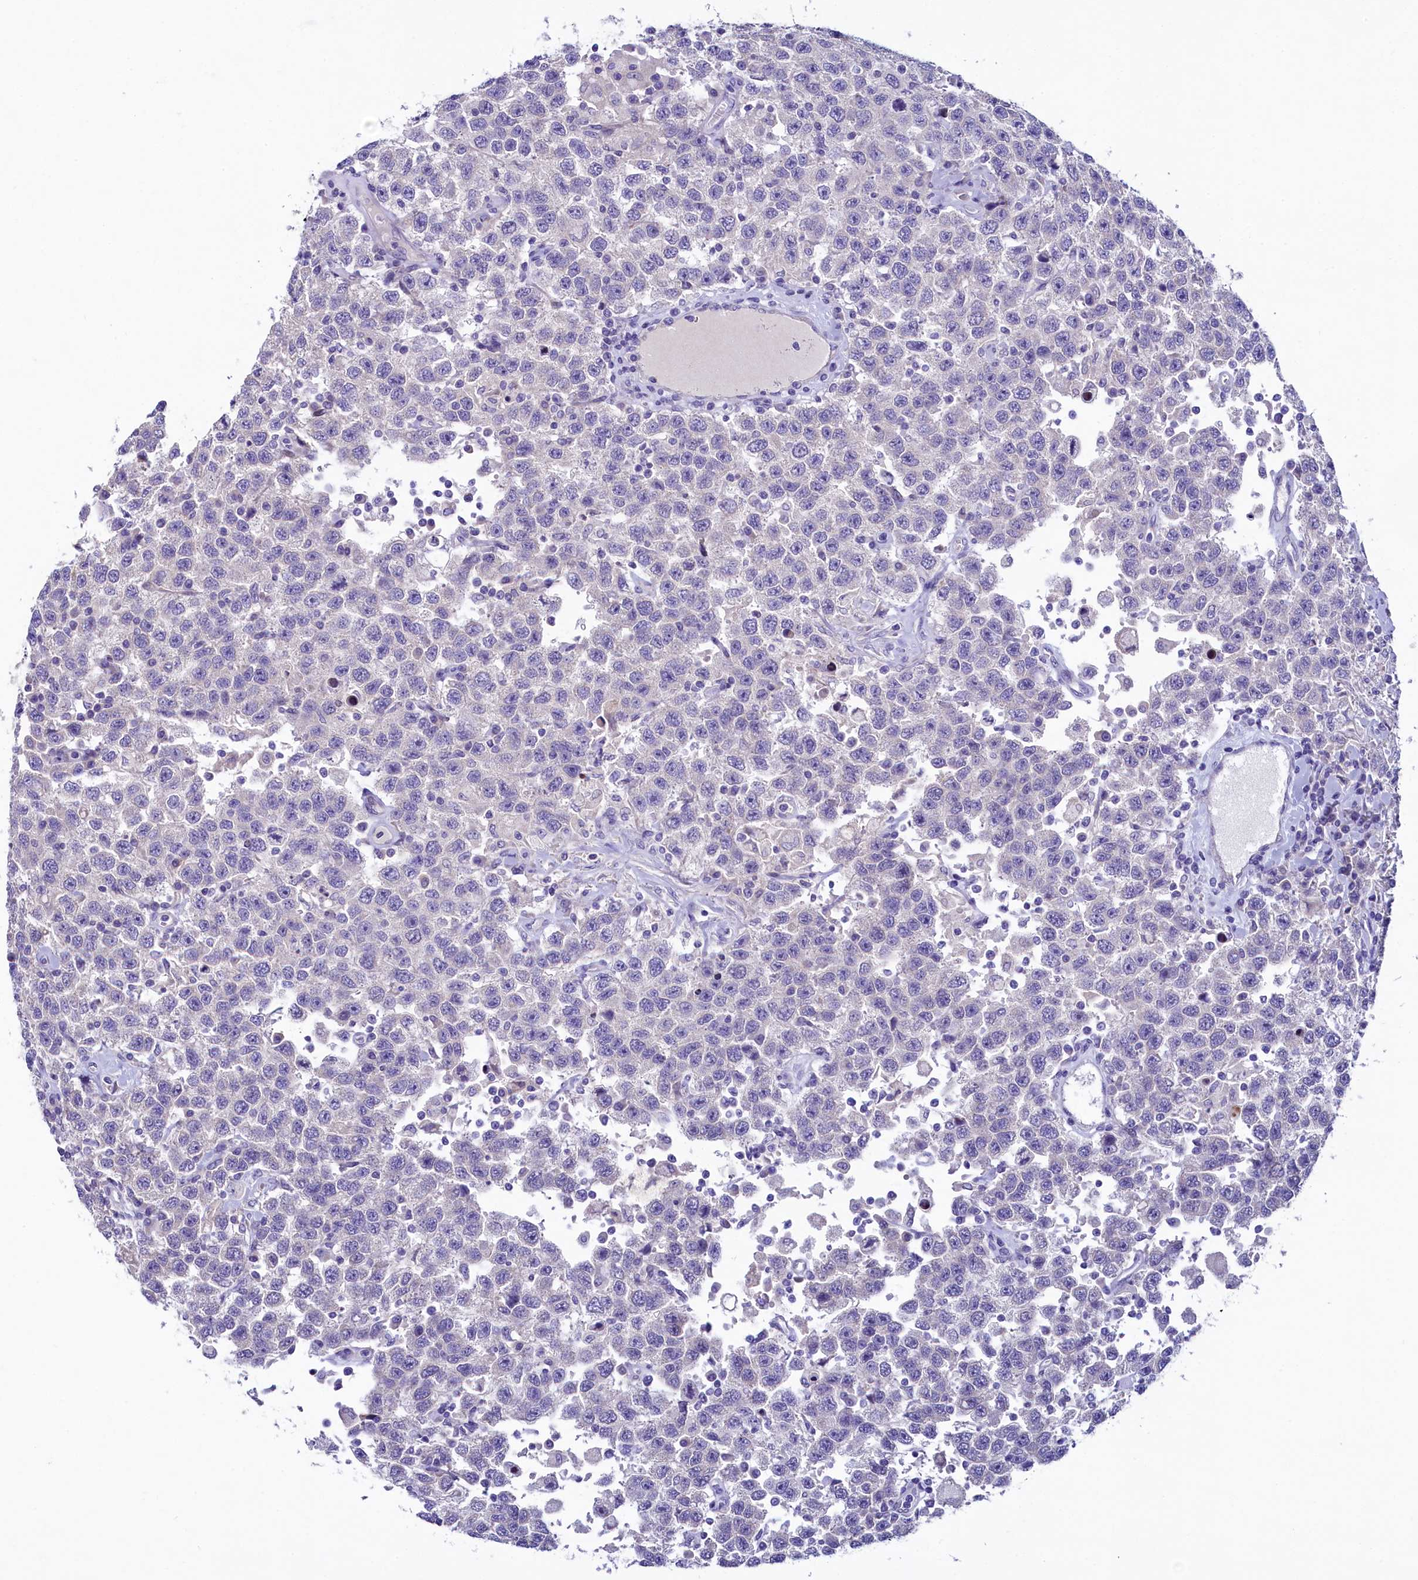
{"staining": {"intensity": "negative", "quantity": "none", "location": "none"}, "tissue": "testis cancer", "cell_type": "Tumor cells", "image_type": "cancer", "snomed": [{"axis": "morphology", "description": "Seminoma, NOS"}, {"axis": "topography", "description": "Testis"}], "caption": "IHC of human testis cancer shows no staining in tumor cells.", "gene": "KRBOX5", "patient": {"sex": "male", "age": 41}}